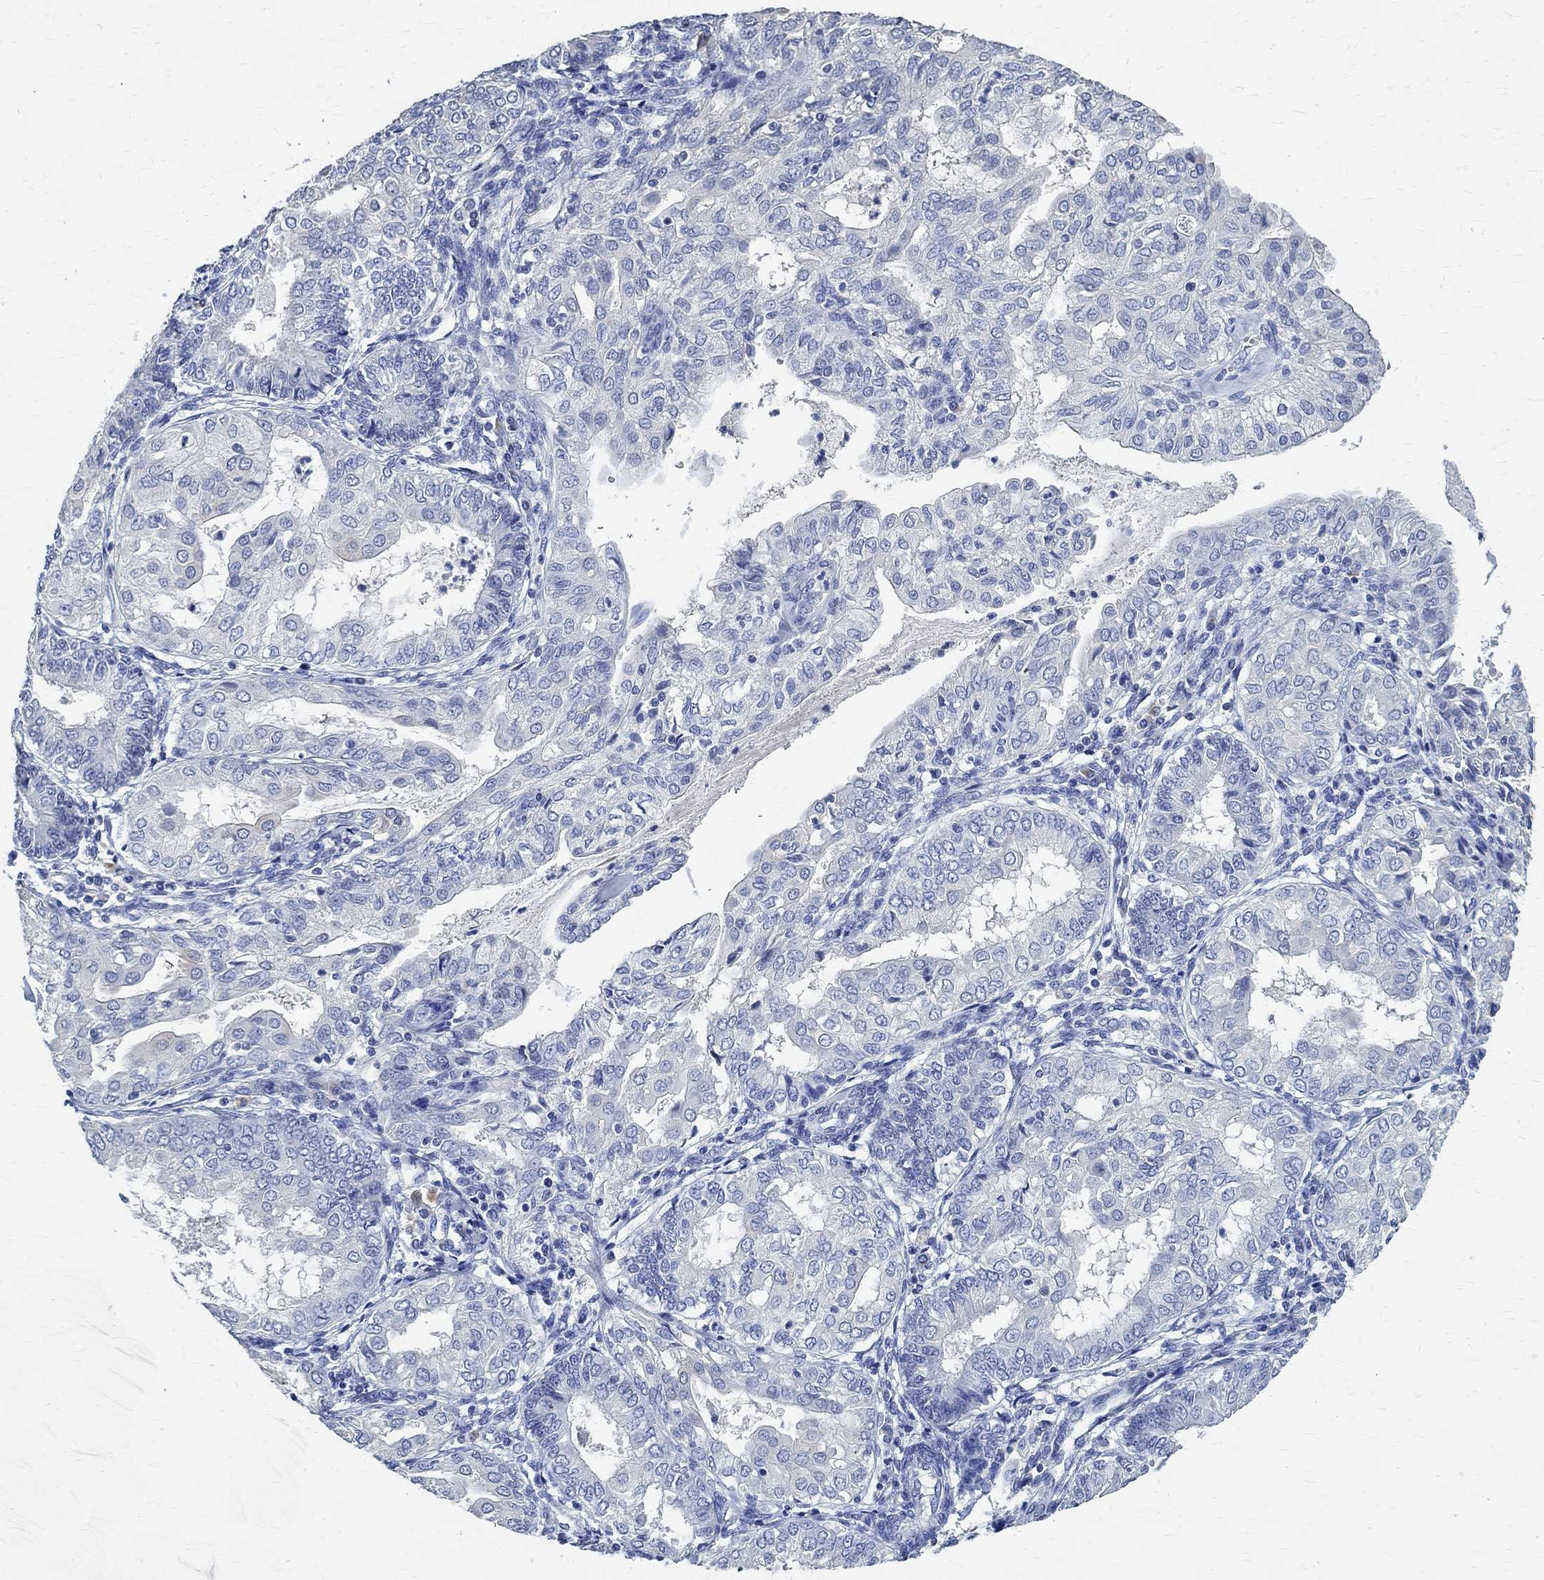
{"staining": {"intensity": "negative", "quantity": "none", "location": "none"}, "tissue": "endometrial cancer", "cell_type": "Tumor cells", "image_type": "cancer", "snomed": [{"axis": "morphology", "description": "Adenocarcinoma, NOS"}, {"axis": "topography", "description": "Endometrium"}], "caption": "Human endometrial adenocarcinoma stained for a protein using immunohistochemistry (IHC) demonstrates no staining in tumor cells.", "gene": "PRX", "patient": {"sex": "female", "age": 68}}